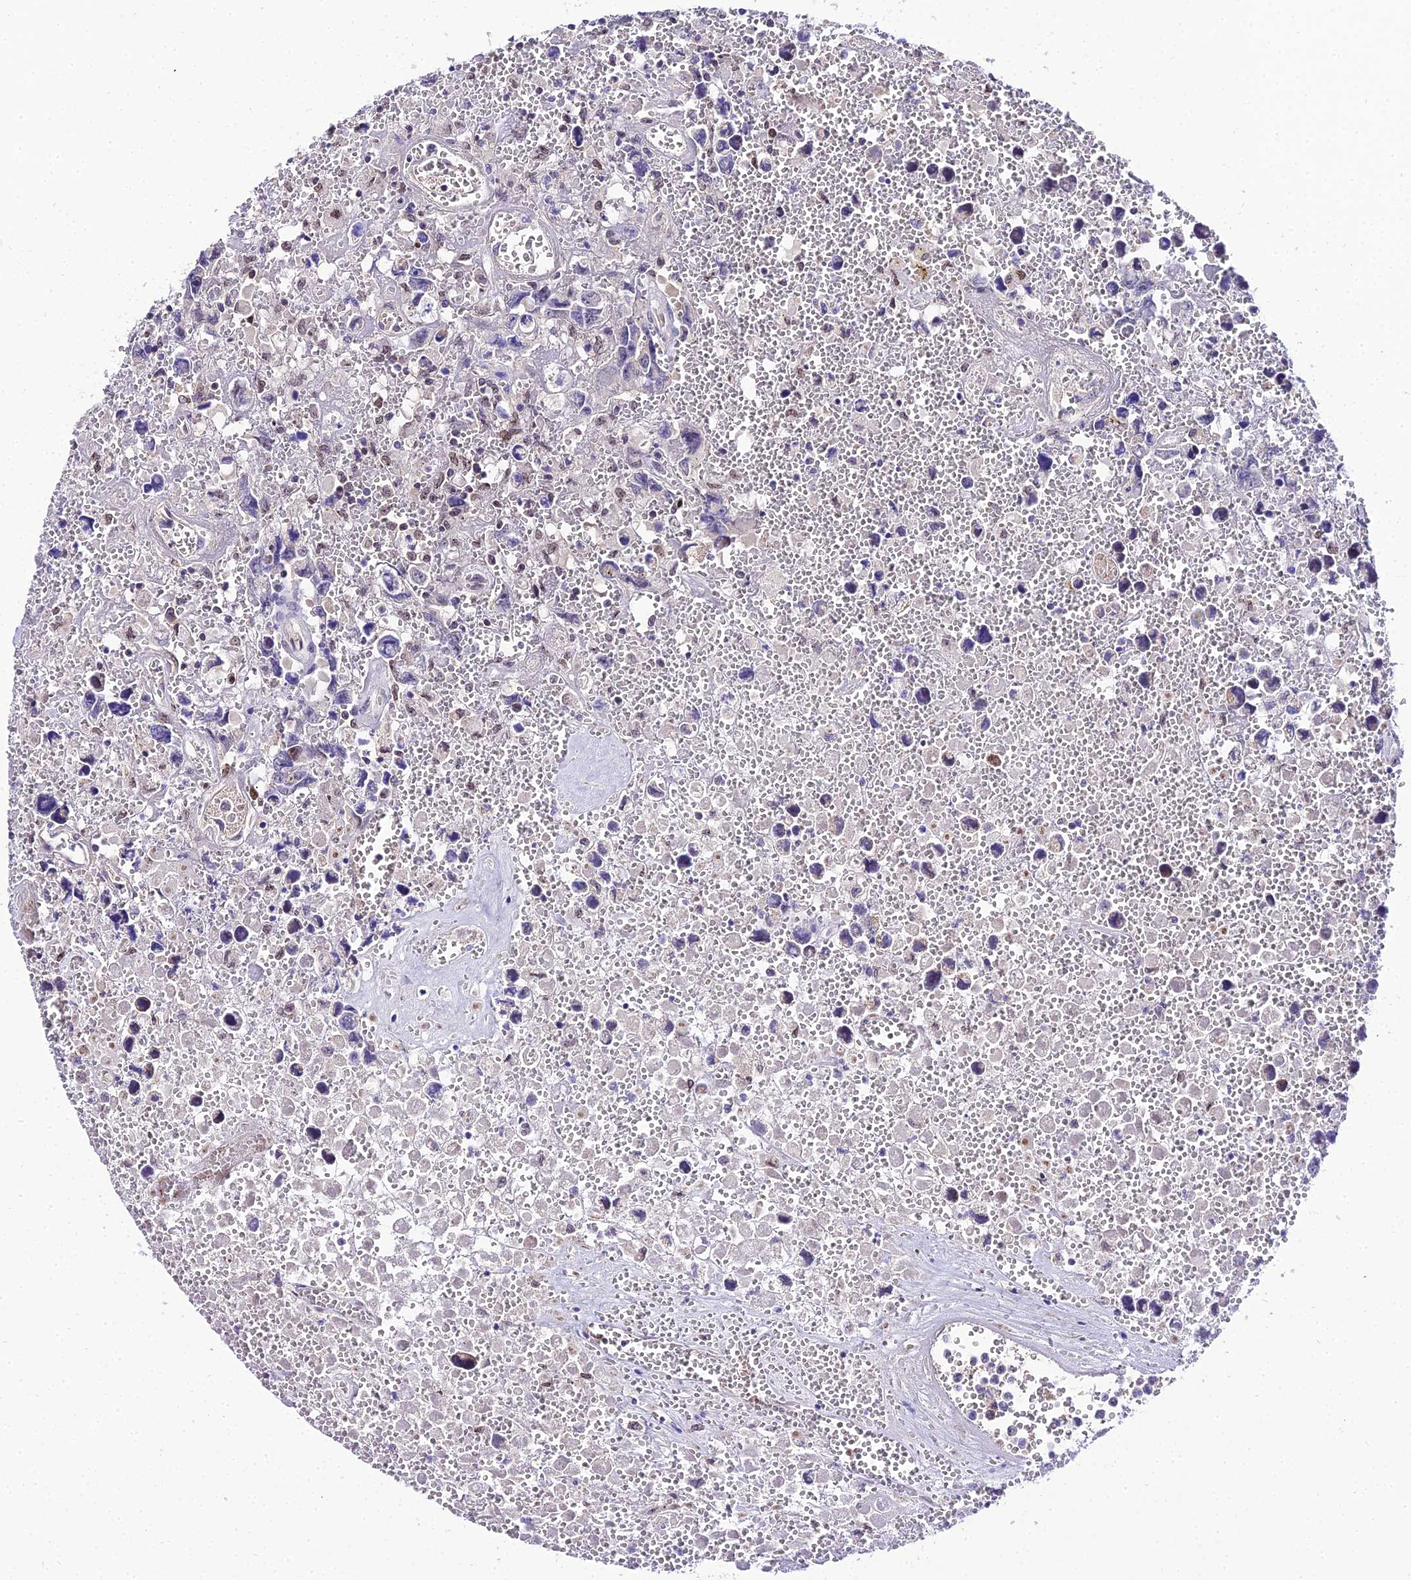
{"staining": {"intensity": "negative", "quantity": "none", "location": "none"}, "tissue": "testis cancer", "cell_type": "Tumor cells", "image_type": "cancer", "snomed": [{"axis": "morphology", "description": "Carcinoma, Embryonal, NOS"}, {"axis": "topography", "description": "Testis"}], "caption": "This image is of testis cancer stained with IHC to label a protein in brown with the nuclei are counter-stained blue. There is no positivity in tumor cells.", "gene": "SHQ1", "patient": {"sex": "male", "age": 31}}